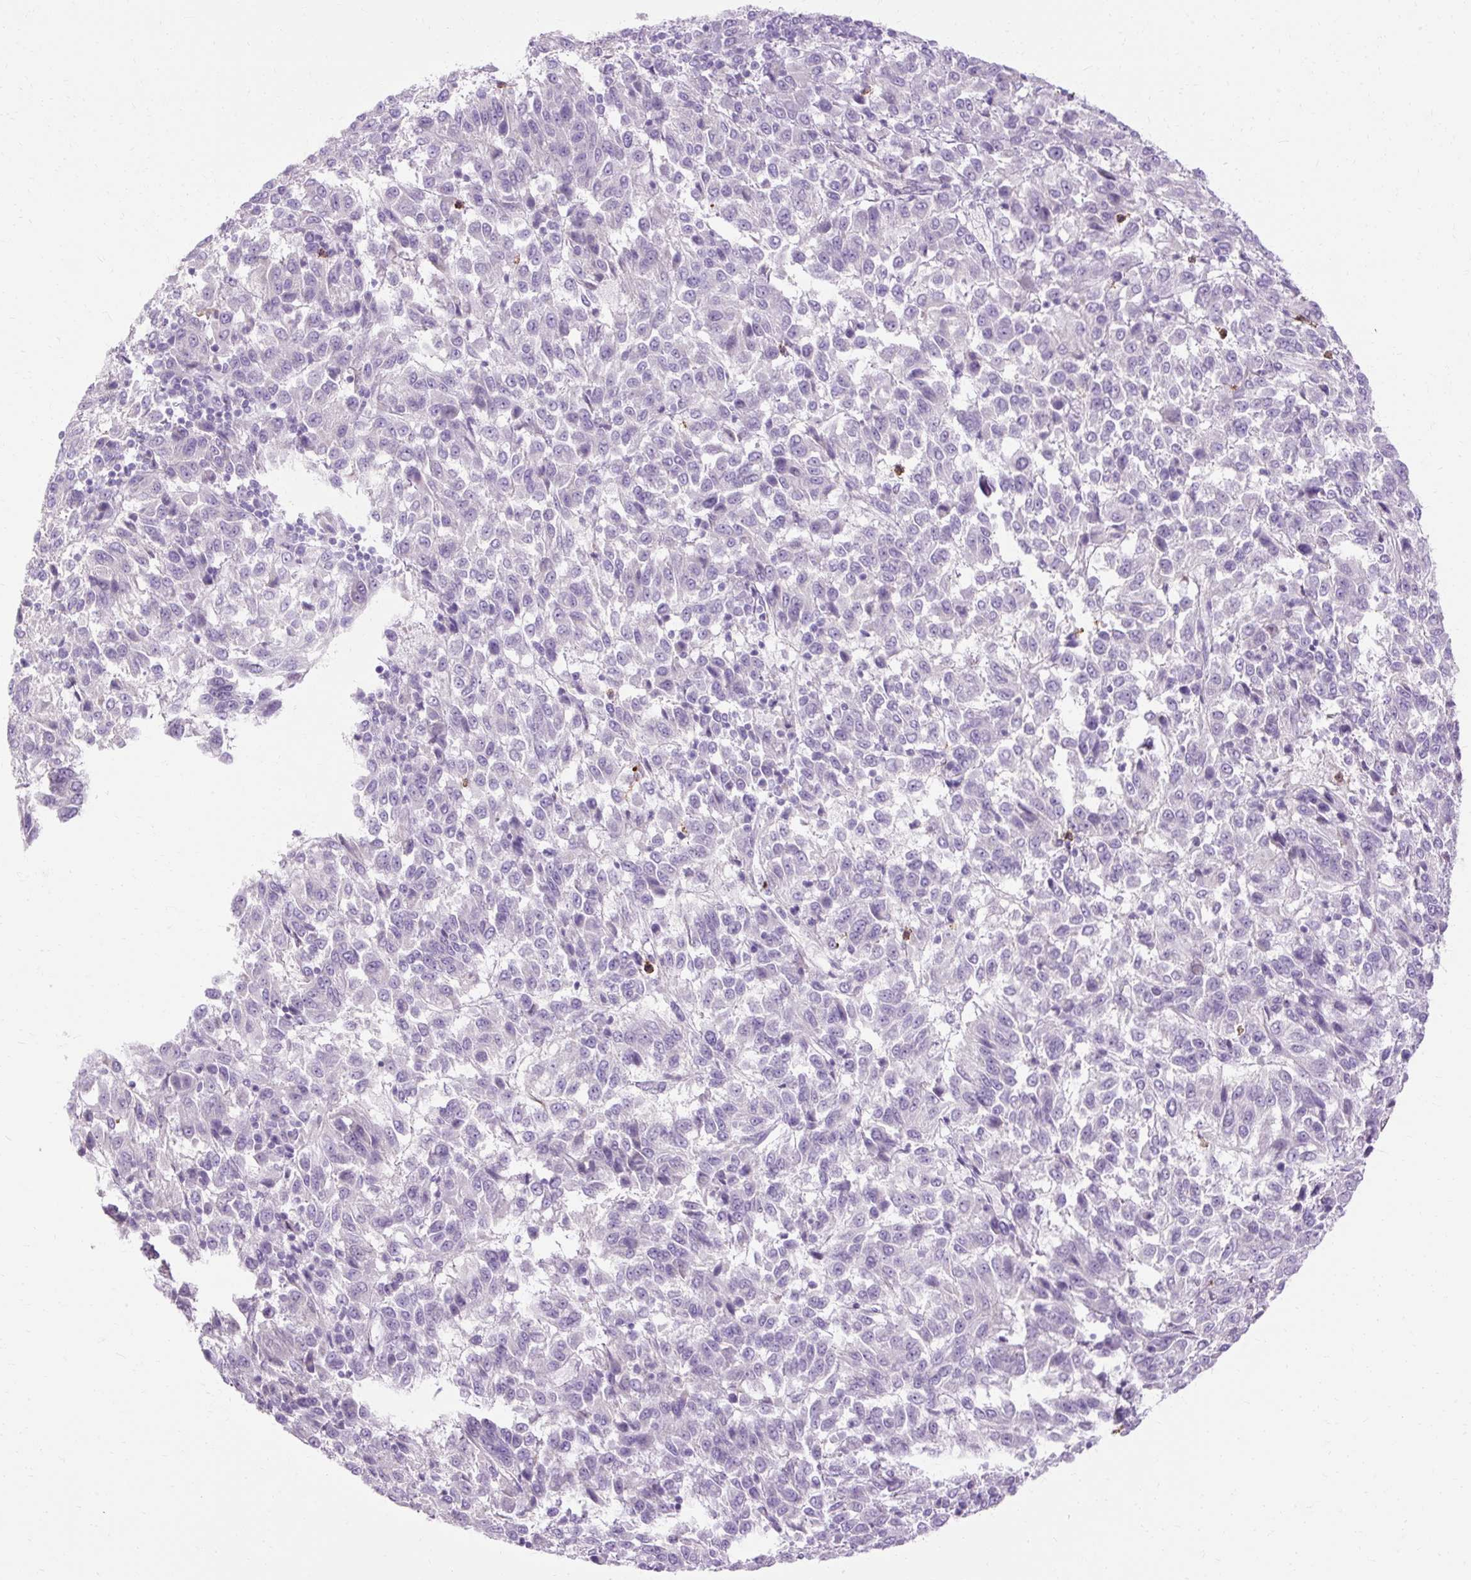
{"staining": {"intensity": "negative", "quantity": "none", "location": "none"}, "tissue": "melanoma", "cell_type": "Tumor cells", "image_type": "cancer", "snomed": [{"axis": "morphology", "description": "Malignant melanoma, Metastatic site"}, {"axis": "topography", "description": "Lung"}], "caption": "A high-resolution photomicrograph shows IHC staining of melanoma, which exhibits no significant positivity in tumor cells.", "gene": "HSD11B1", "patient": {"sex": "male", "age": 64}}